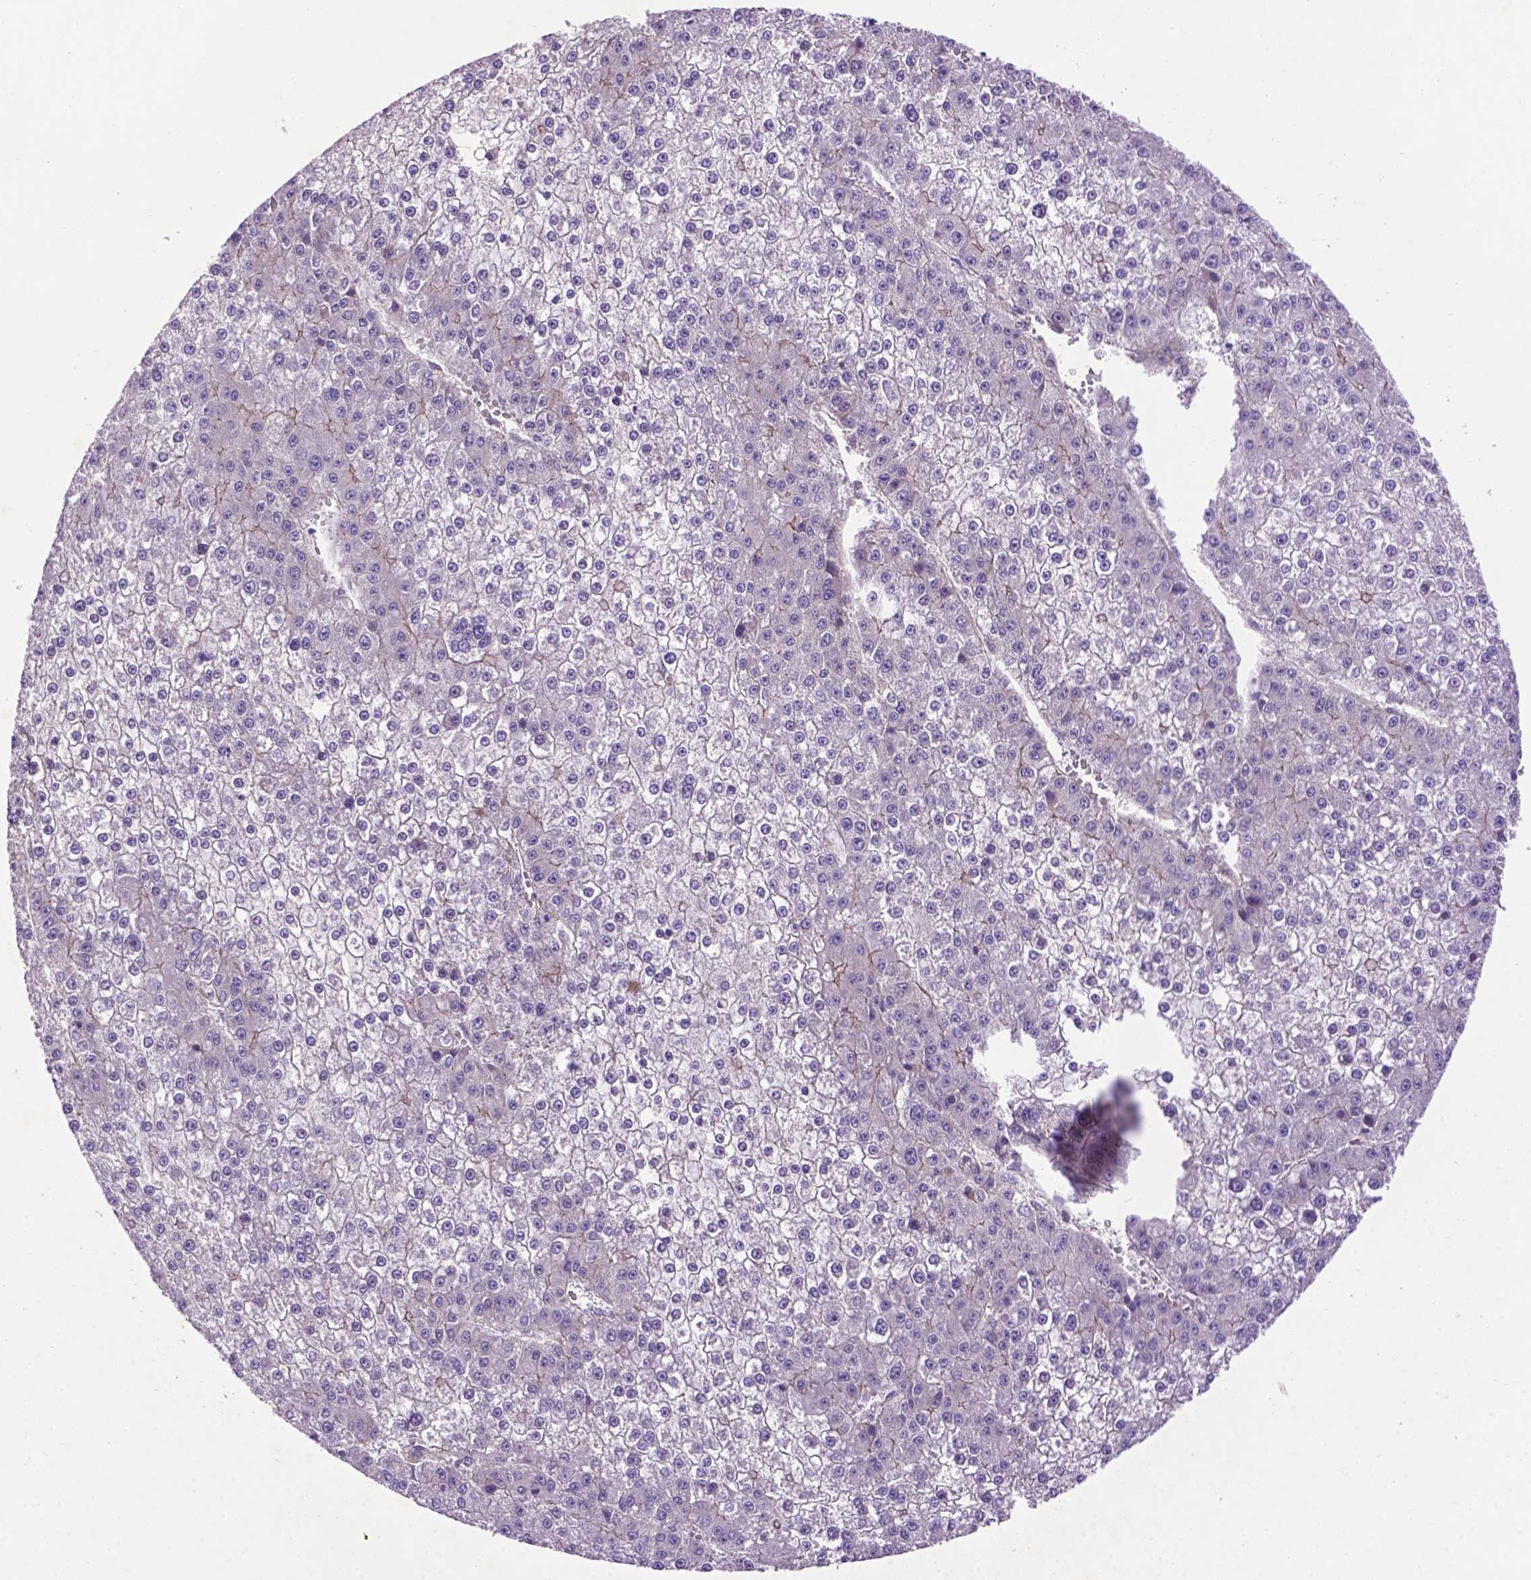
{"staining": {"intensity": "negative", "quantity": "none", "location": "none"}, "tissue": "liver cancer", "cell_type": "Tumor cells", "image_type": "cancer", "snomed": [{"axis": "morphology", "description": "Carcinoma, Hepatocellular, NOS"}, {"axis": "topography", "description": "Liver"}], "caption": "Hepatocellular carcinoma (liver) was stained to show a protein in brown. There is no significant positivity in tumor cells.", "gene": "CCER2", "patient": {"sex": "female", "age": 73}}